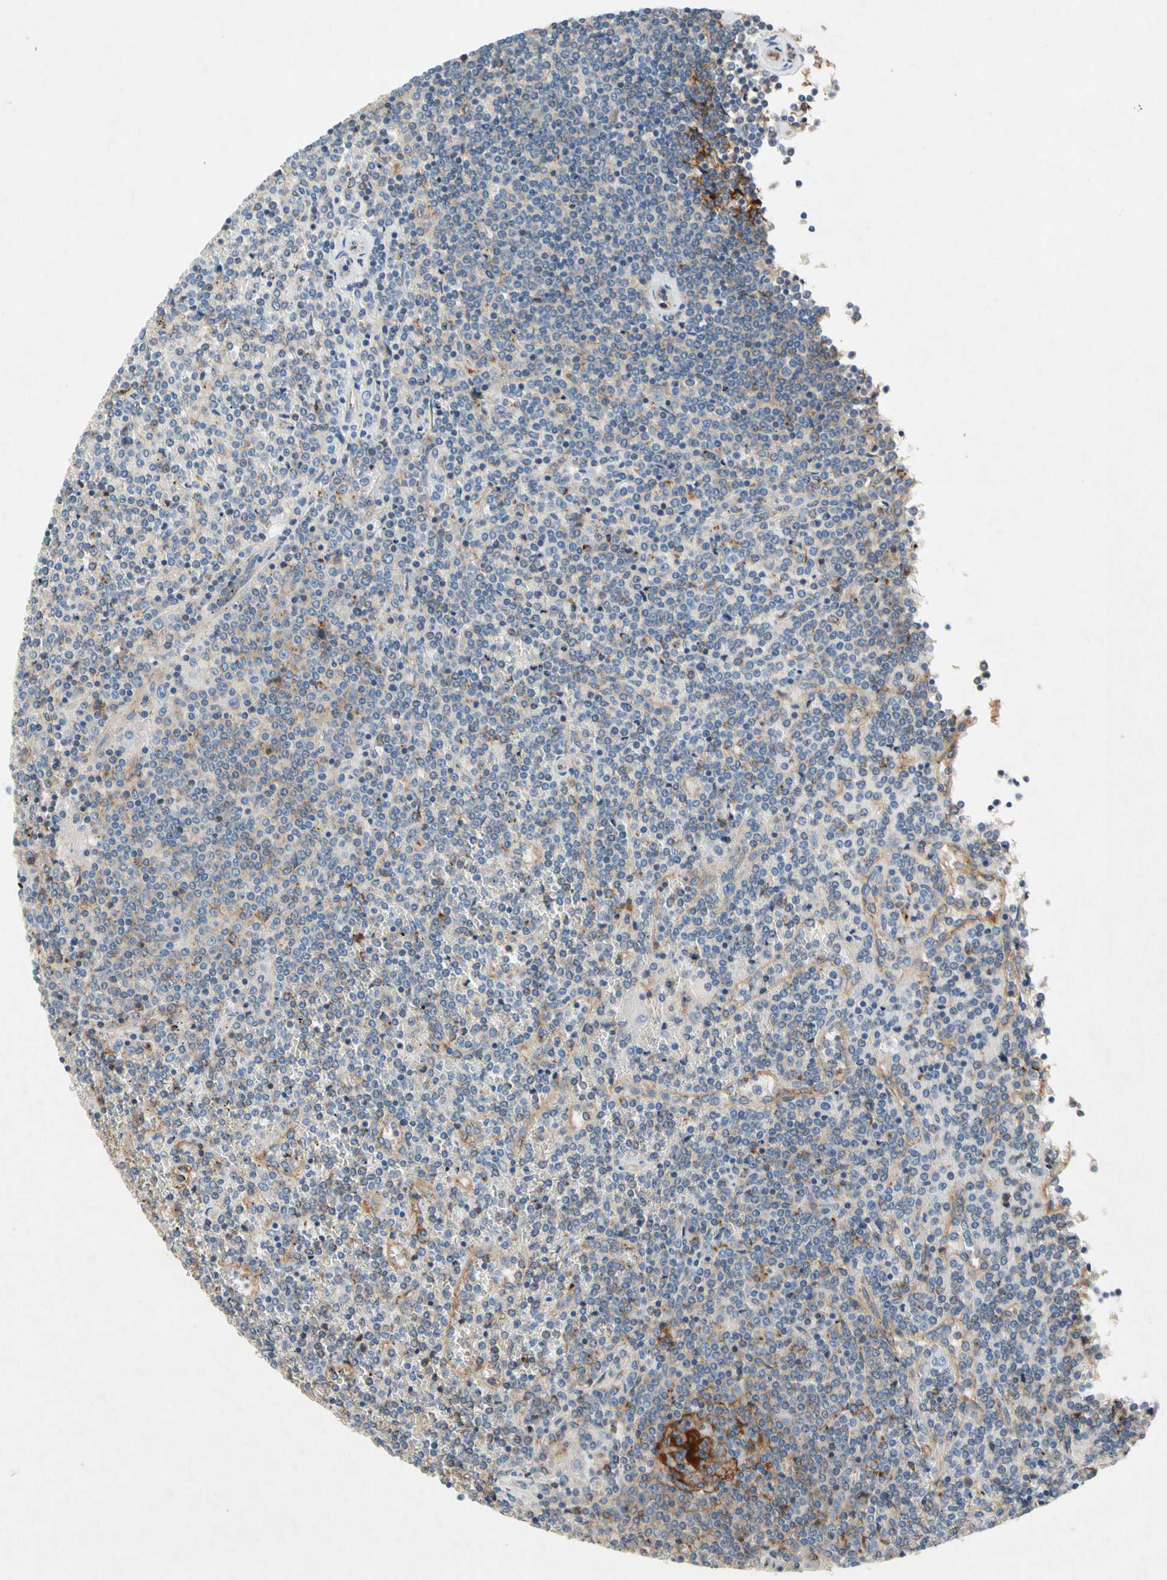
{"staining": {"intensity": "weak", "quantity": "<25%", "location": "cytoplasmic/membranous"}, "tissue": "lymphoma", "cell_type": "Tumor cells", "image_type": "cancer", "snomed": [{"axis": "morphology", "description": "Malignant lymphoma, non-Hodgkin's type, Low grade"}, {"axis": "topography", "description": "Spleen"}], "caption": "The IHC photomicrograph has no significant staining in tumor cells of malignant lymphoma, non-Hodgkin's type (low-grade) tissue.", "gene": "NDFIP2", "patient": {"sex": "female", "age": 19}}